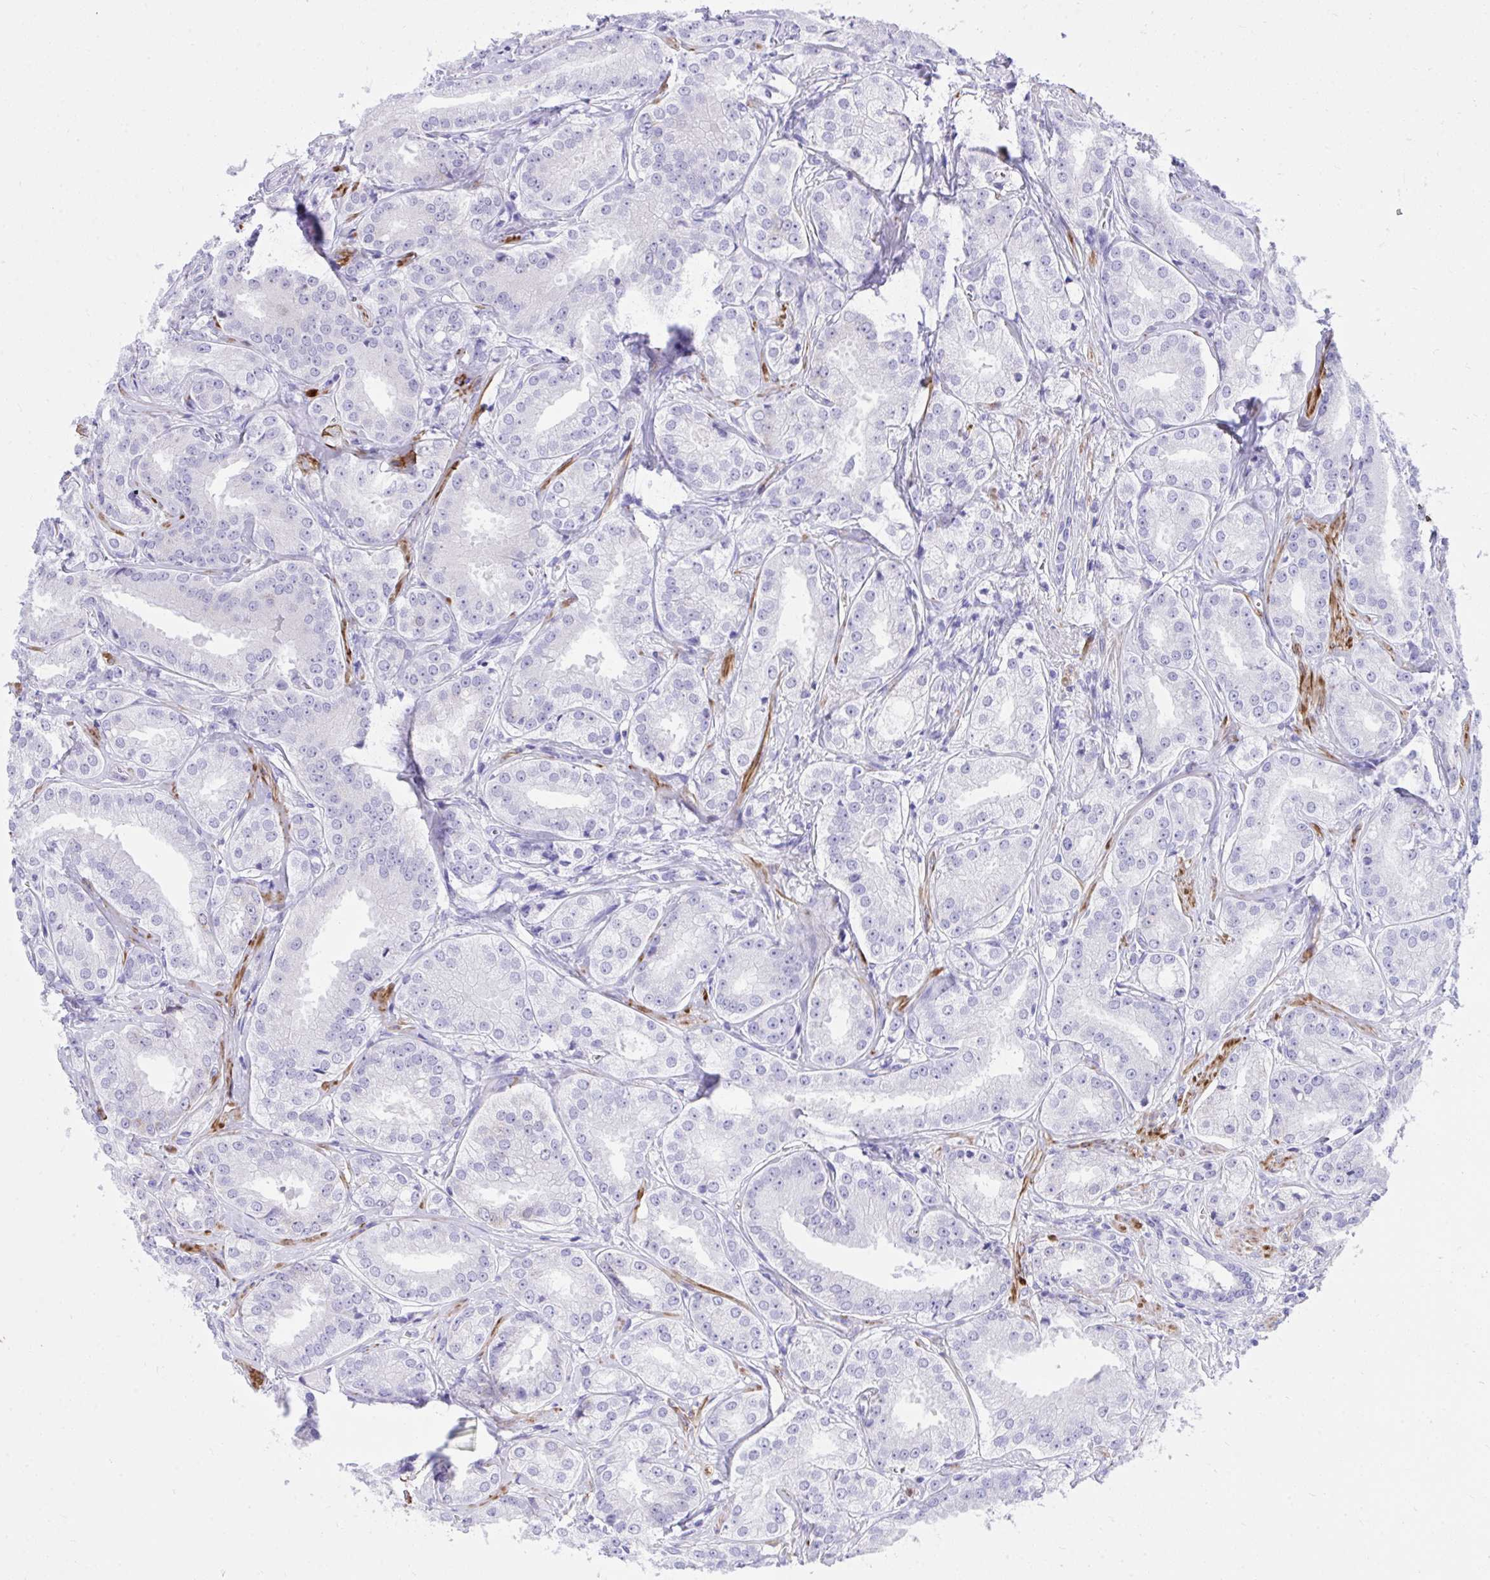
{"staining": {"intensity": "negative", "quantity": "none", "location": "none"}, "tissue": "prostate cancer", "cell_type": "Tumor cells", "image_type": "cancer", "snomed": [{"axis": "morphology", "description": "Adenocarcinoma, High grade"}, {"axis": "topography", "description": "Prostate"}], "caption": "The immunohistochemistry micrograph has no significant expression in tumor cells of adenocarcinoma (high-grade) (prostate) tissue.", "gene": "KCNN4", "patient": {"sex": "male", "age": 64}}